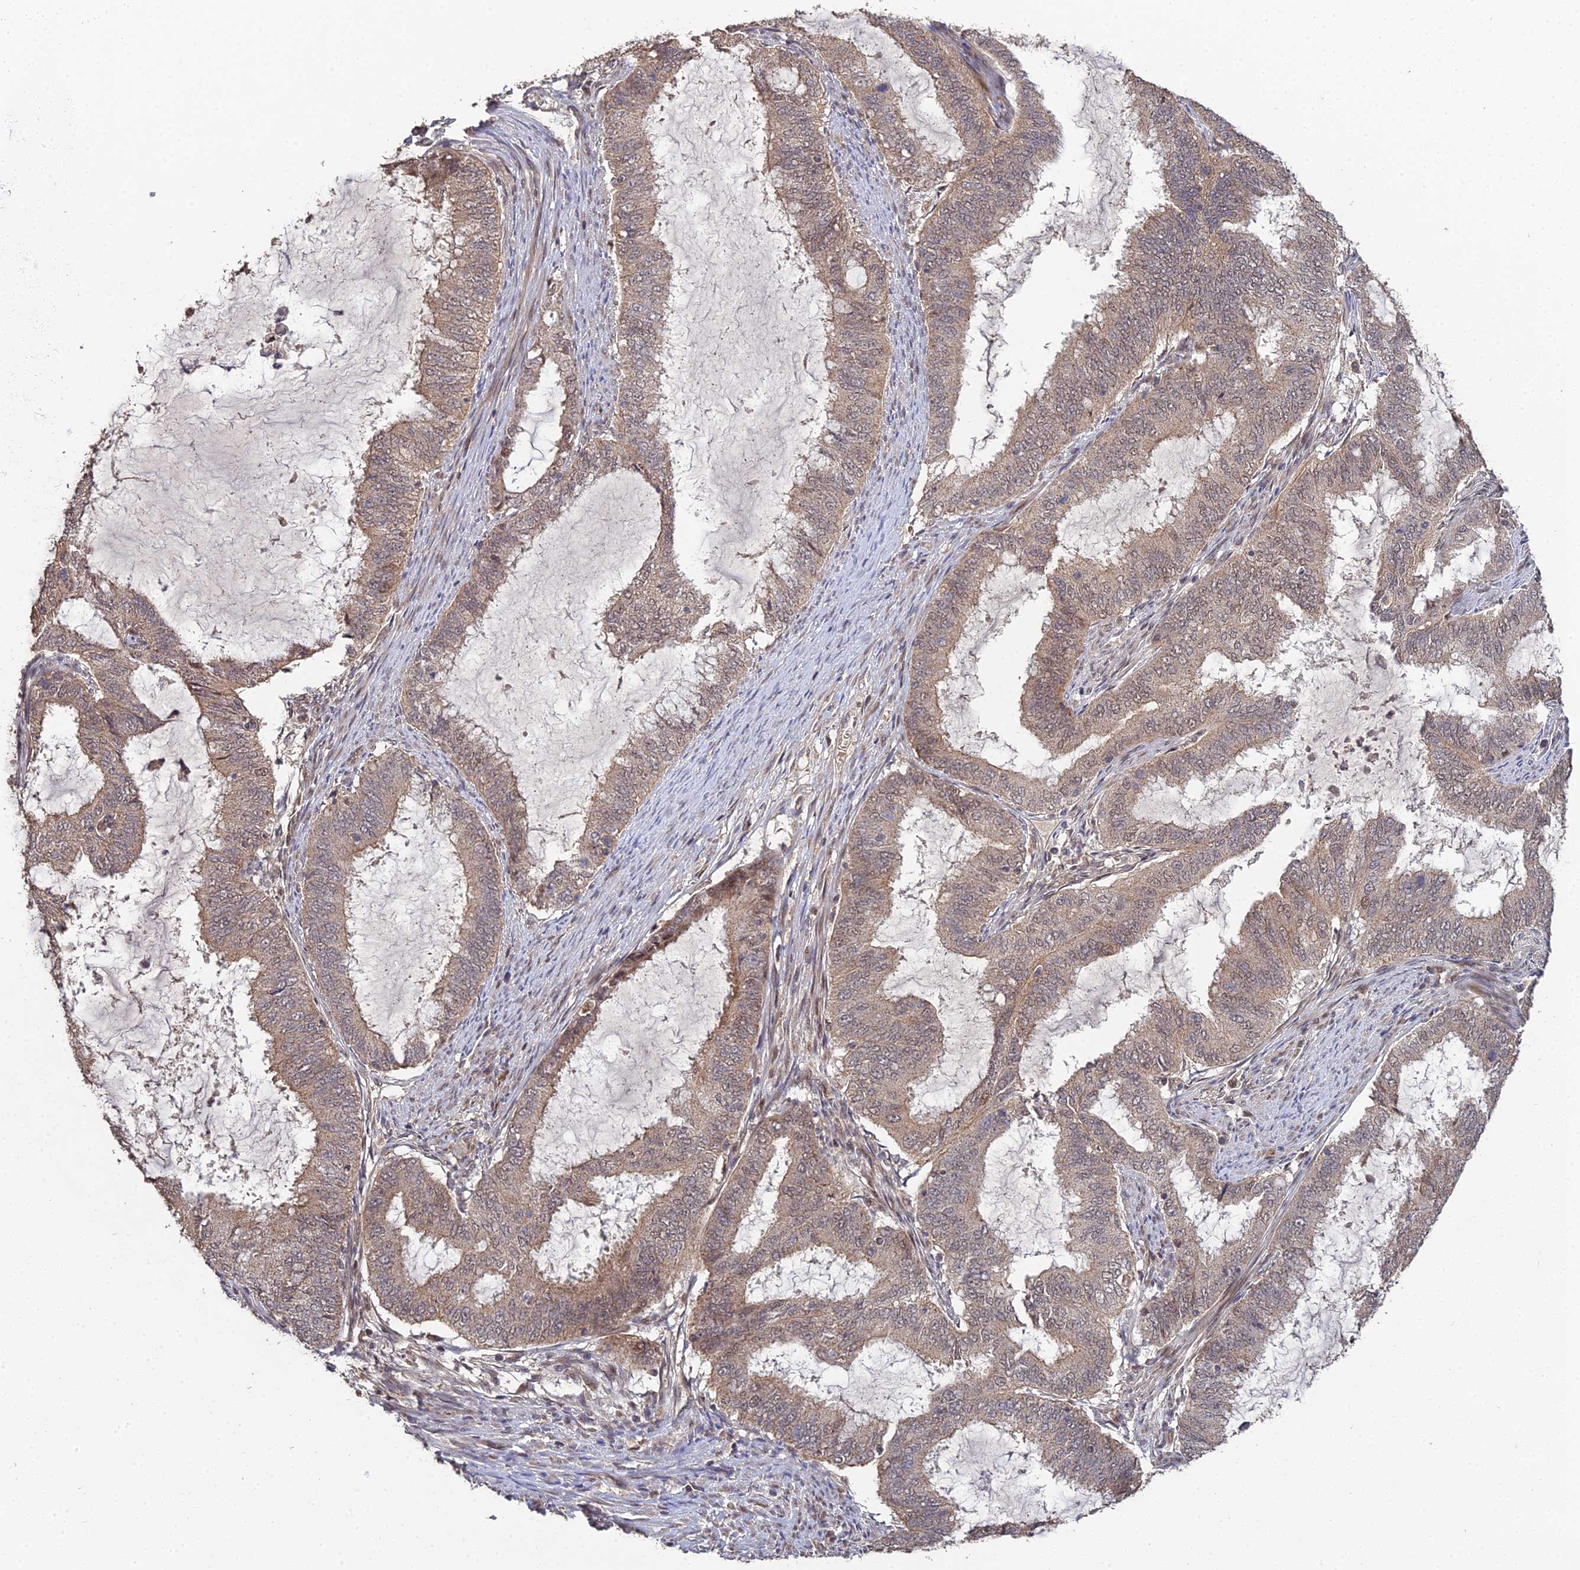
{"staining": {"intensity": "weak", "quantity": ">75%", "location": "cytoplasmic/membranous"}, "tissue": "endometrial cancer", "cell_type": "Tumor cells", "image_type": "cancer", "snomed": [{"axis": "morphology", "description": "Adenocarcinoma, NOS"}, {"axis": "topography", "description": "Endometrium"}], "caption": "A high-resolution photomicrograph shows immunohistochemistry (IHC) staining of endometrial cancer (adenocarcinoma), which displays weak cytoplasmic/membranous staining in about >75% of tumor cells.", "gene": "ERCC5", "patient": {"sex": "female", "age": 51}}